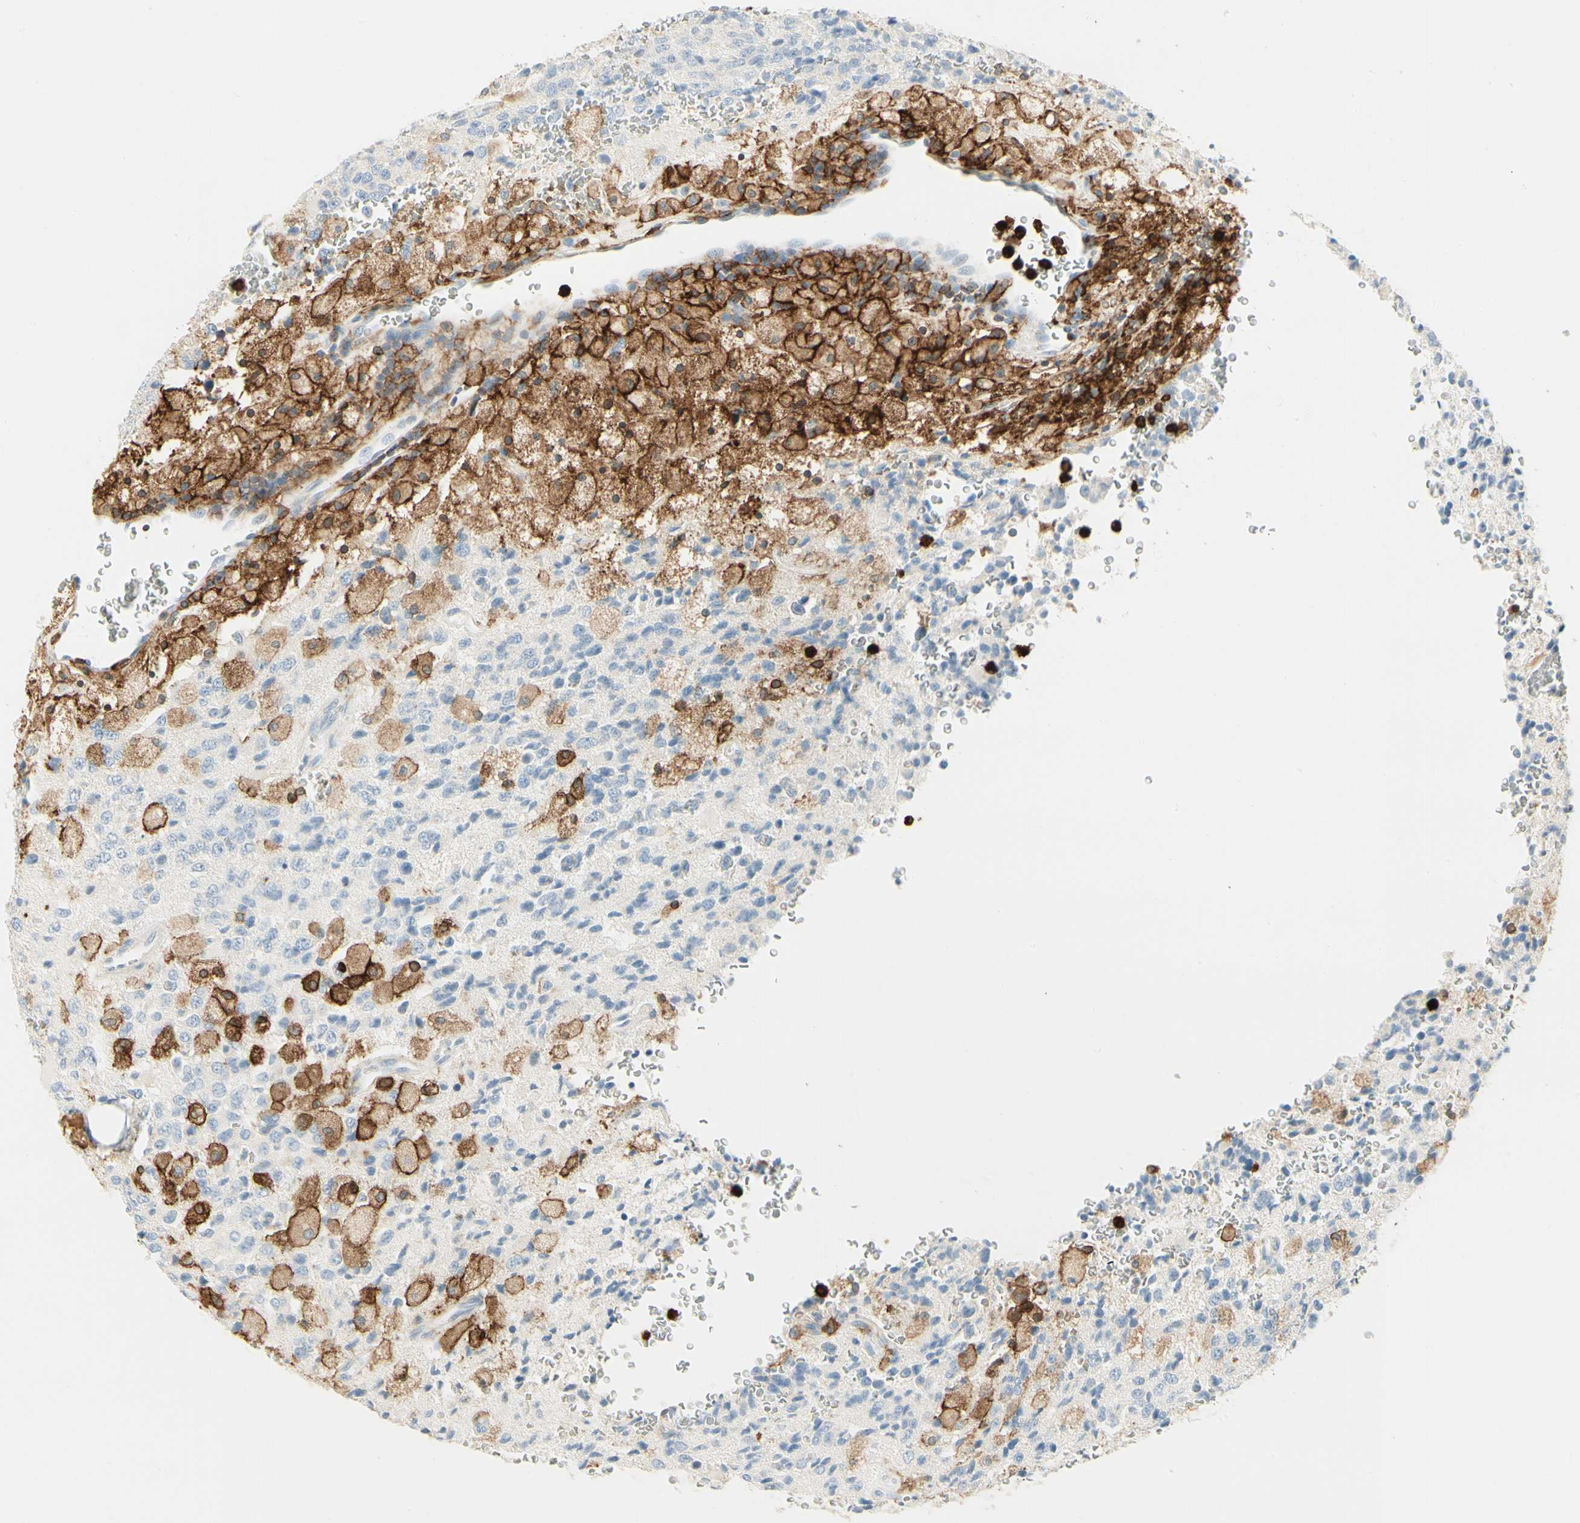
{"staining": {"intensity": "negative", "quantity": "none", "location": "none"}, "tissue": "glioma", "cell_type": "Tumor cells", "image_type": "cancer", "snomed": [{"axis": "morphology", "description": "Glioma, malignant, High grade"}, {"axis": "topography", "description": "pancreas cauda"}], "caption": "Immunohistochemical staining of human glioma displays no significant staining in tumor cells.", "gene": "ITGB2", "patient": {"sex": "male", "age": 60}}